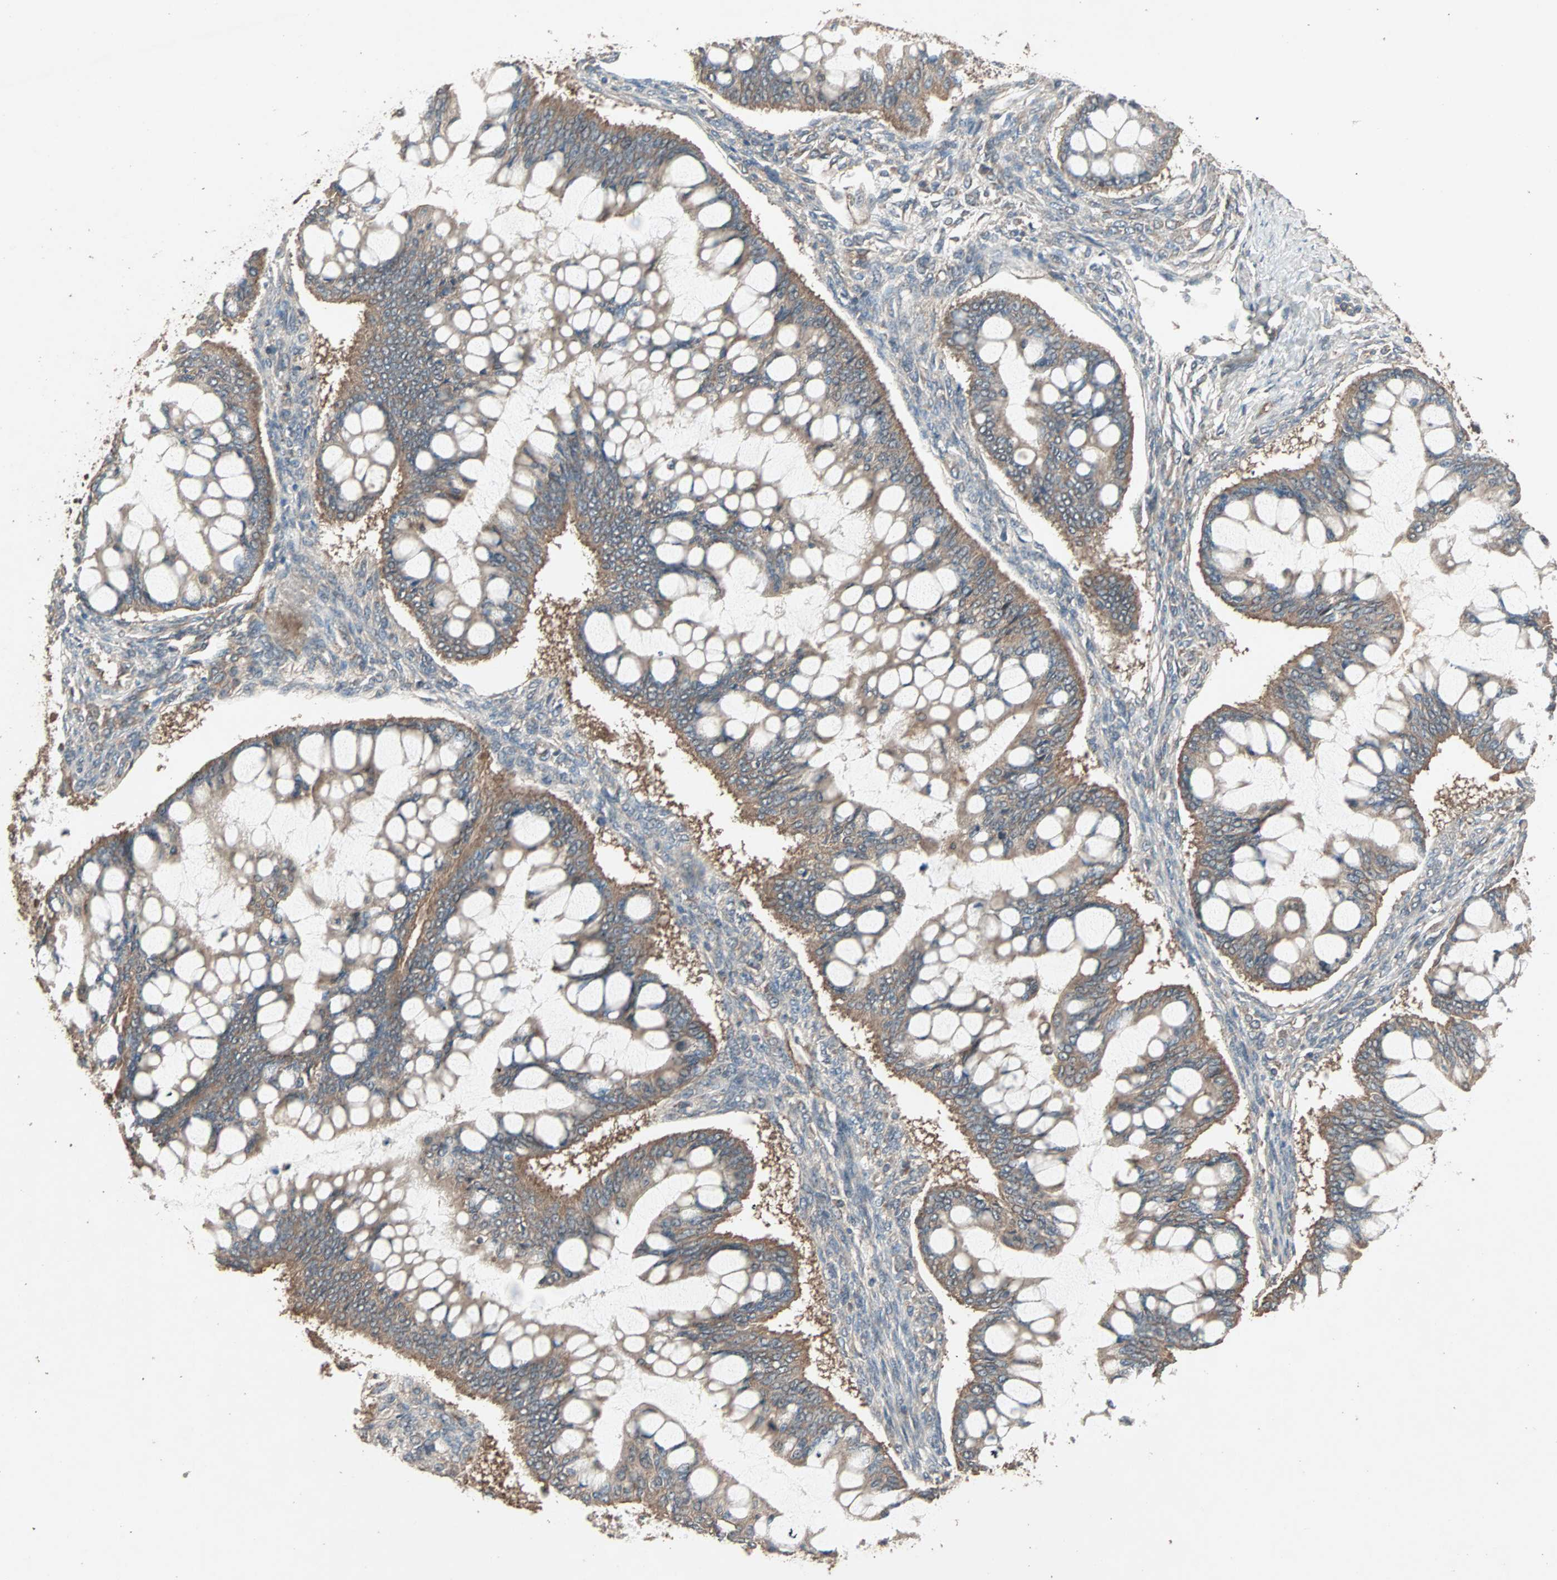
{"staining": {"intensity": "moderate", "quantity": ">75%", "location": "cytoplasmic/membranous"}, "tissue": "ovarian cancer", "cell_type": "Tumor cells", "image_type": "cancer", "snomed": [{"axis": "morphology", "description": "Cystadenocarcinoma, mucinous, NOS"}, {"axis": "topography", "description": "Ovary"}], "caption": "Immunohistochemical staining of human mucinous cystadenocarcinoma (ovarian) demonstrates medium levels of moderate cytoplasmic/membranous positivity in approximately >75% of tumor cells.", "gene": "UBAC1", "patient": {"sex": "female", "age": 73}}